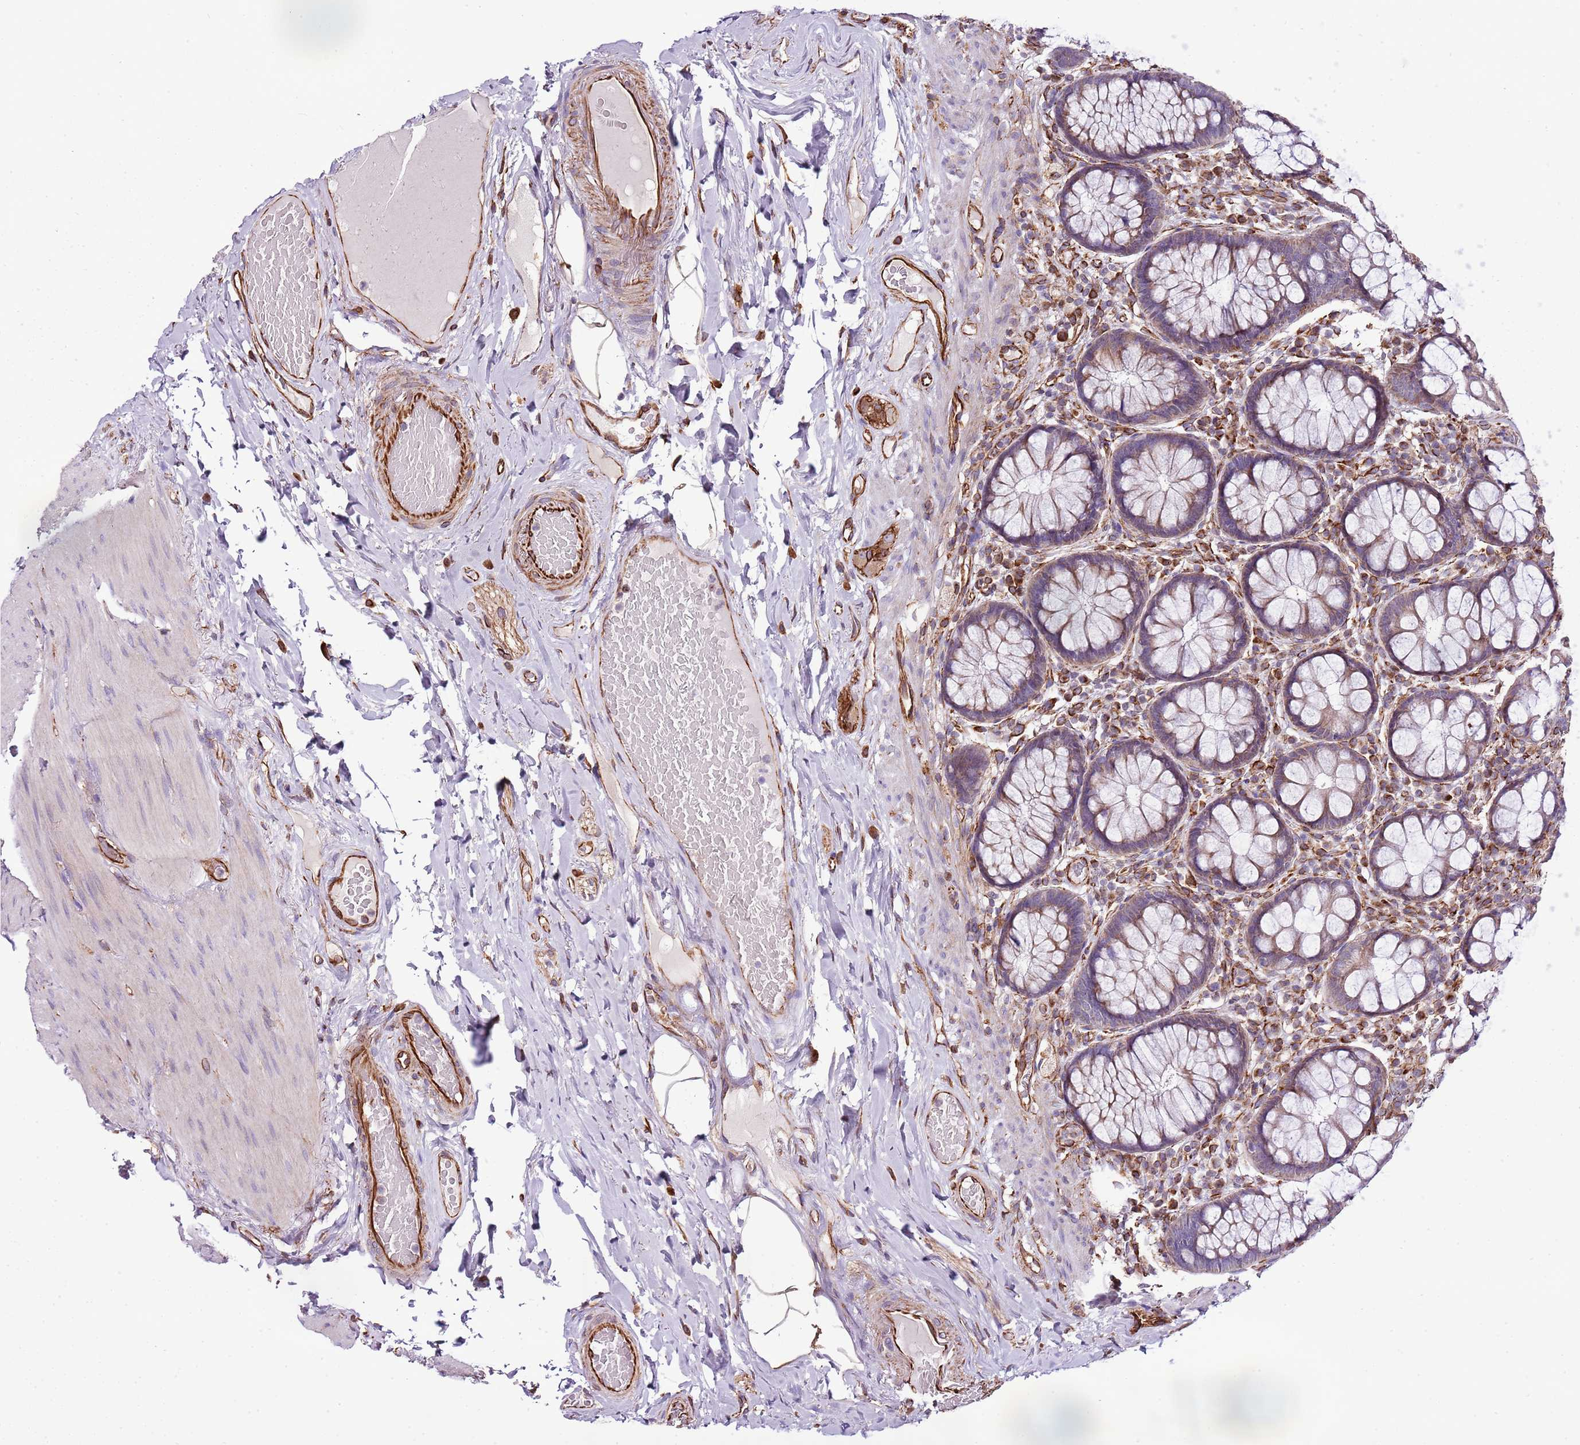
{"staining": {"intensity": "moderate", "quantity": "25%-75%", "location": "cytoplasmic/membranous"}, "tissue": "rectum", "cell_type": "Glandular cells", "image_type": "normal", "snomed": [{"axis": "morphology", "description": "Normal tissue, NOS"}, {"axis": "topography", "description": "Rectum"}], "caption": "Rectum stained with a brown dye exhibits moderate cytoplasmic/membranous positive positivity in approximately 25%-75% of glandular cells.", "gene": "ZNF786", "patient": {"sex": "male", "age": 83}}